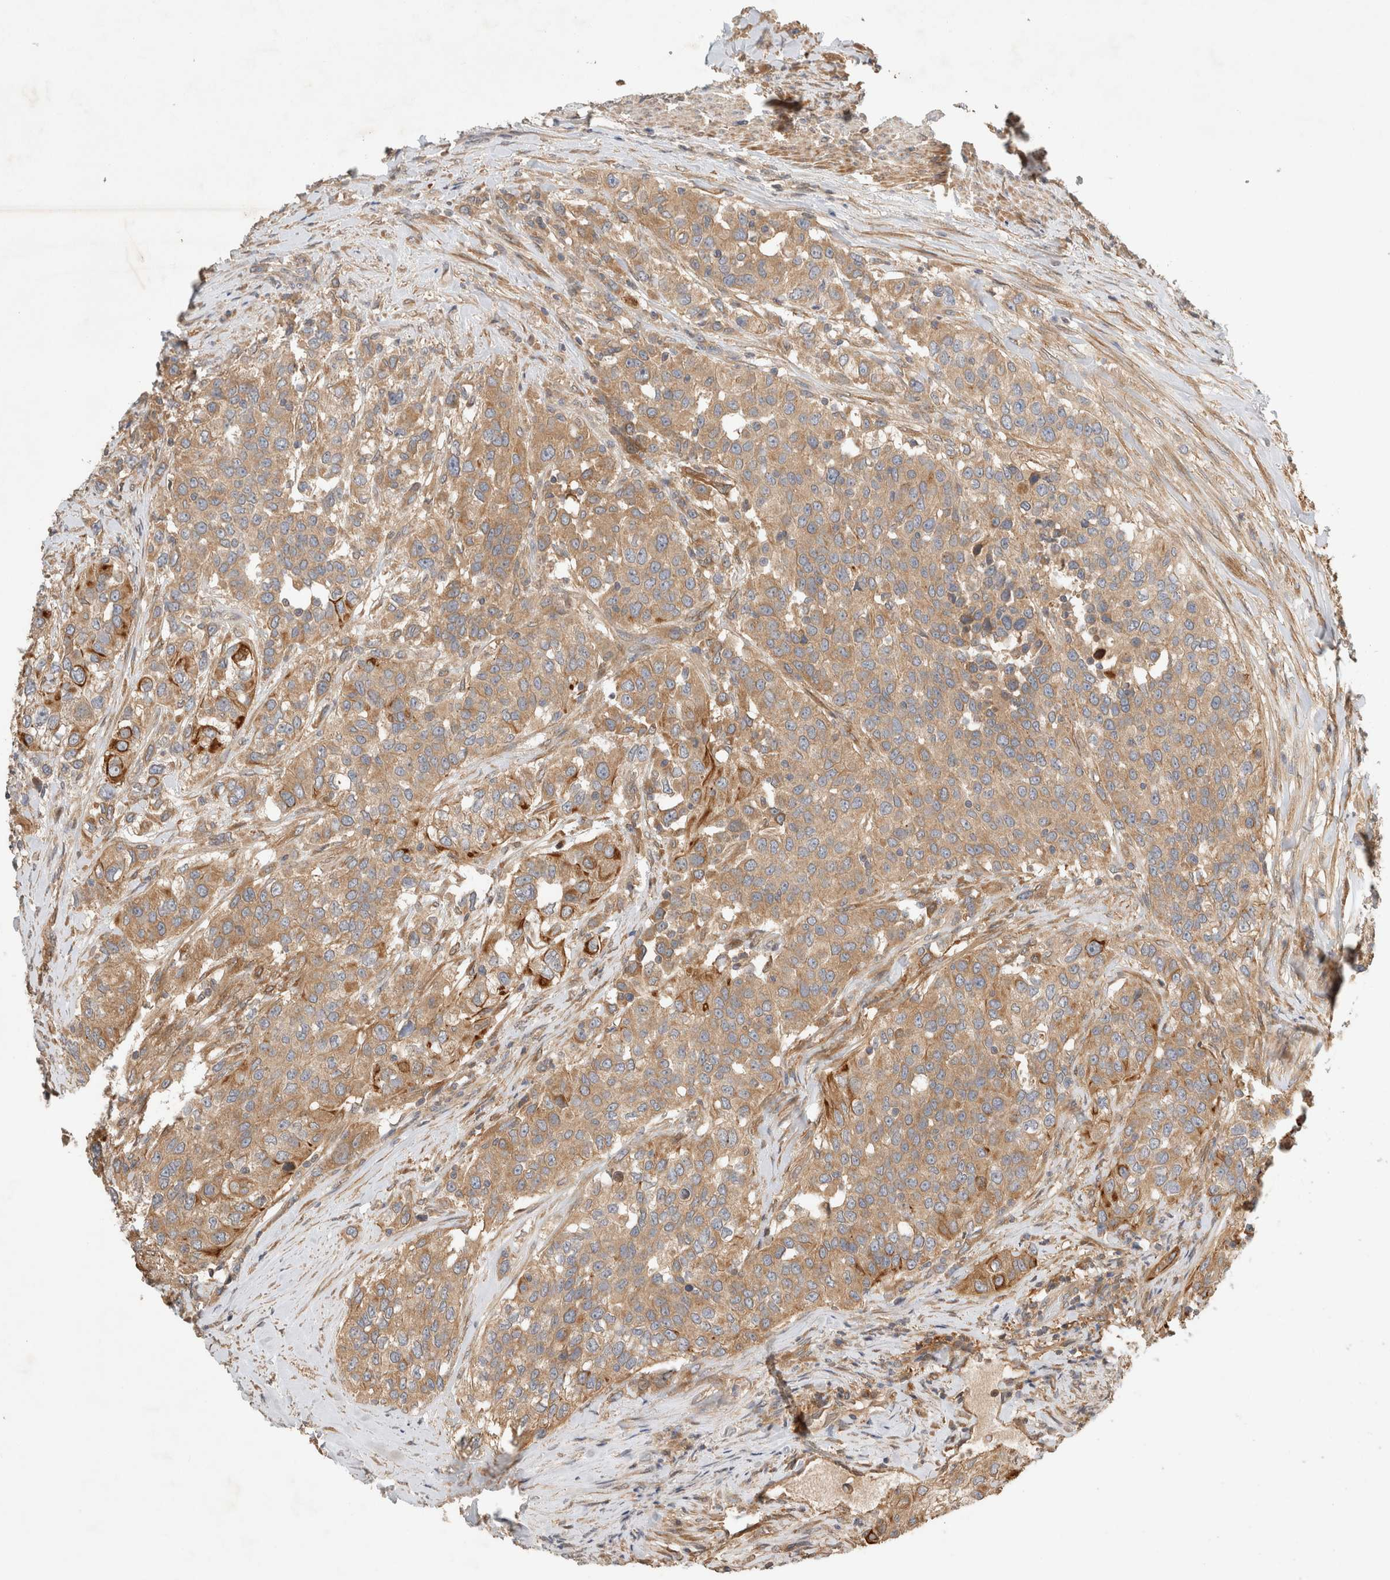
{"staining": {"intensity": "moderate", "quantity": ">75%", "location": "cytoplasmic/membranous"}, "tissue": "urothelial cancer", "cell_type": "Tumor cells", "image_type": "cancer", "snomed": [{"axis": "morphology", "description": "Urothelial carcinoma, High grade"}, {"axis": "topography", "description": "Urinary bladder"}], "caption": "Protein staining by IHC reveals moderate cytoplasmic/membranous positivity in approximately >75% of tumor cells in urothelial cancer.", "gene": "ARMC9", "patient": {"sex": "female", "age": 80}}